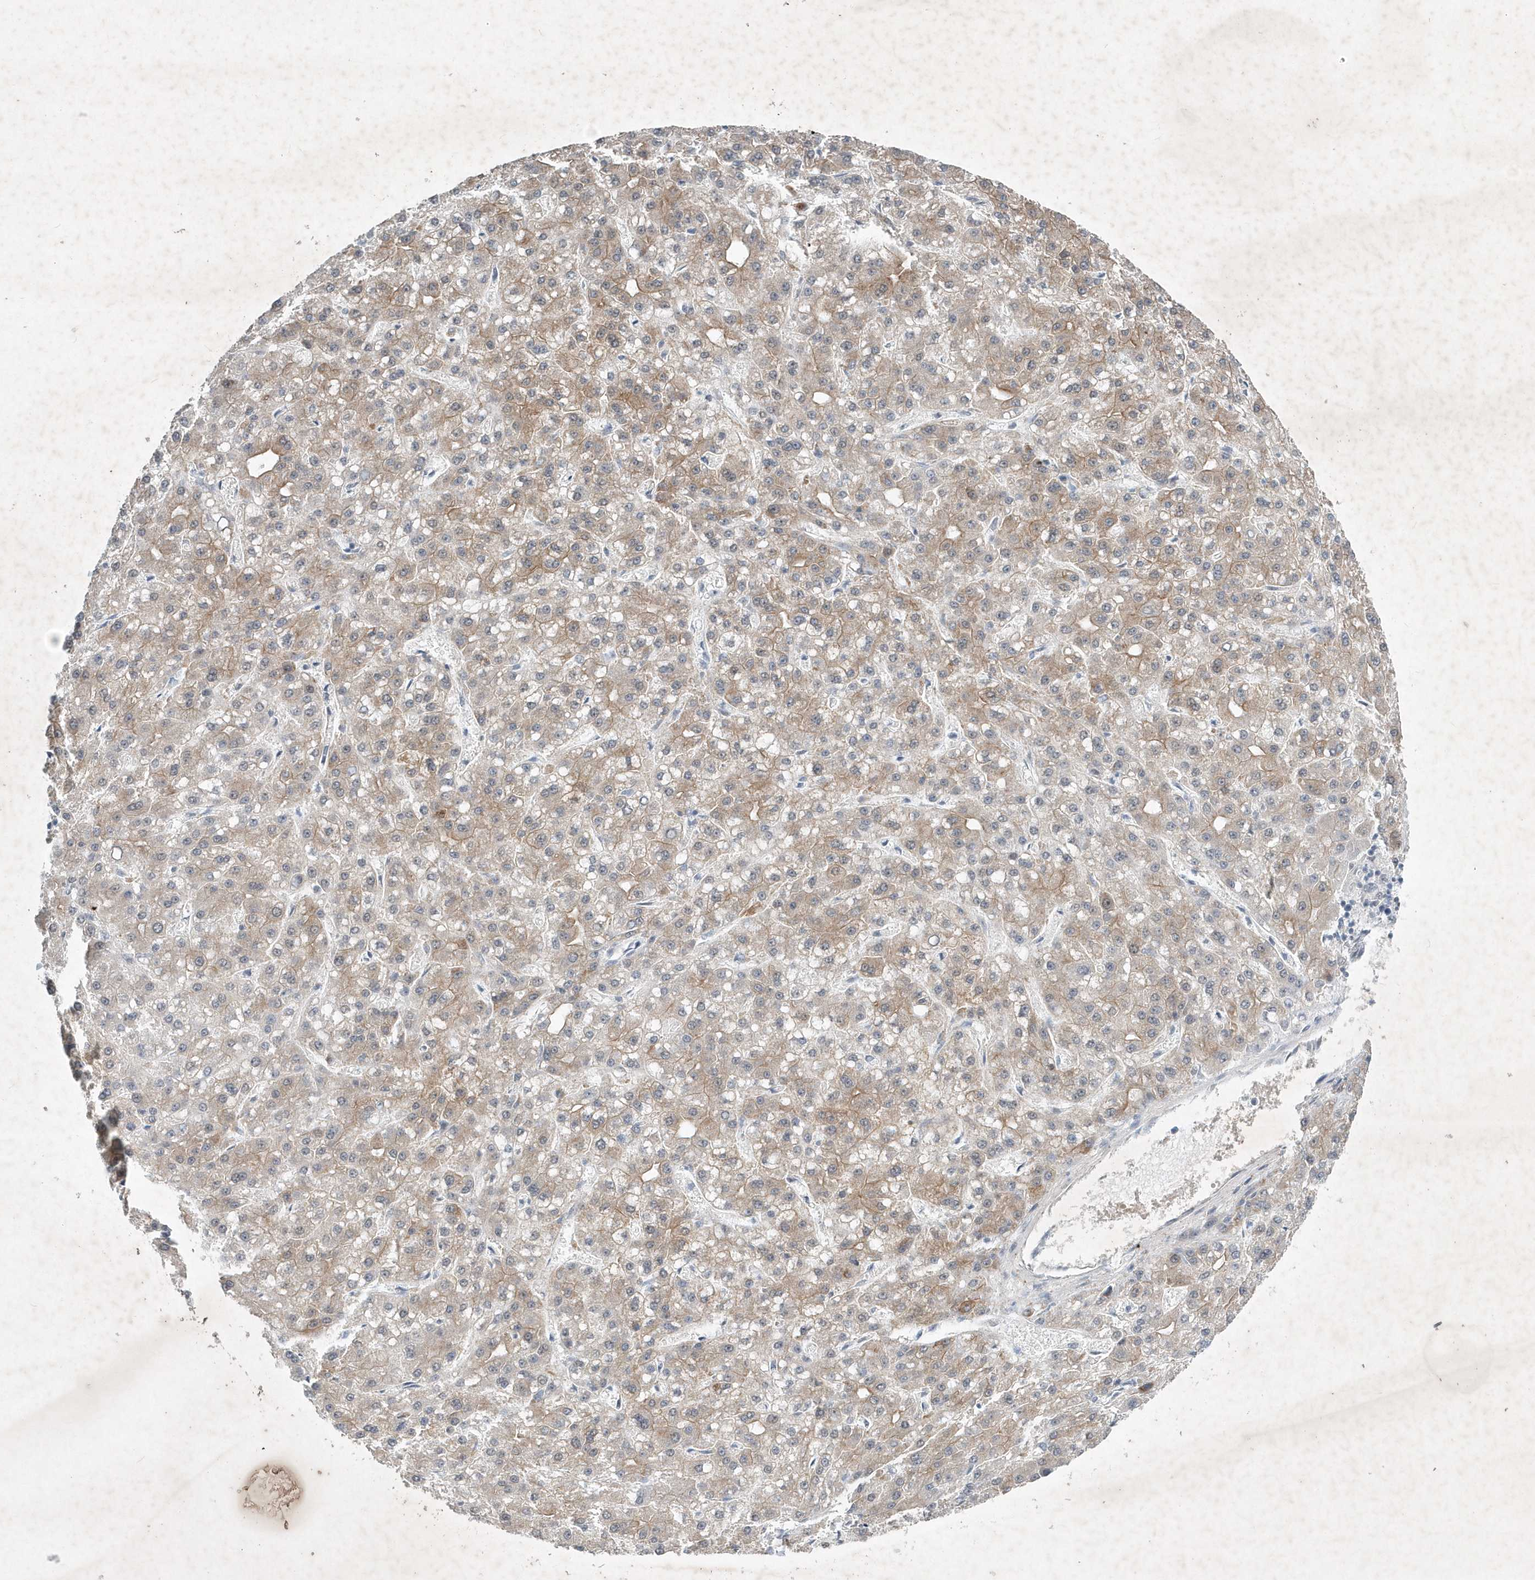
{"staining": {"intensity": "moderate", "quantity": "25%-75%", "location": "cytoplasmic/membranous"}, "tissue": "liver cancer", "cell_type": "Tumor cells", "image_type": "cancer", "snomed": [{"axis": "morphology", "description": "Carcinoma, Hepatocellular, NOS"}, {"axis": "topography", "description": "Liver"}], "caption": "Human liver cancer (hepatocellular carcinoma) stained for a protein (brown) reveals moderate cytoplasmic/membranous positive staining in about 25%-75% of tumor cells.", "gene": "ZBTB9", "patient": {"sex": "male", "age": 67}}